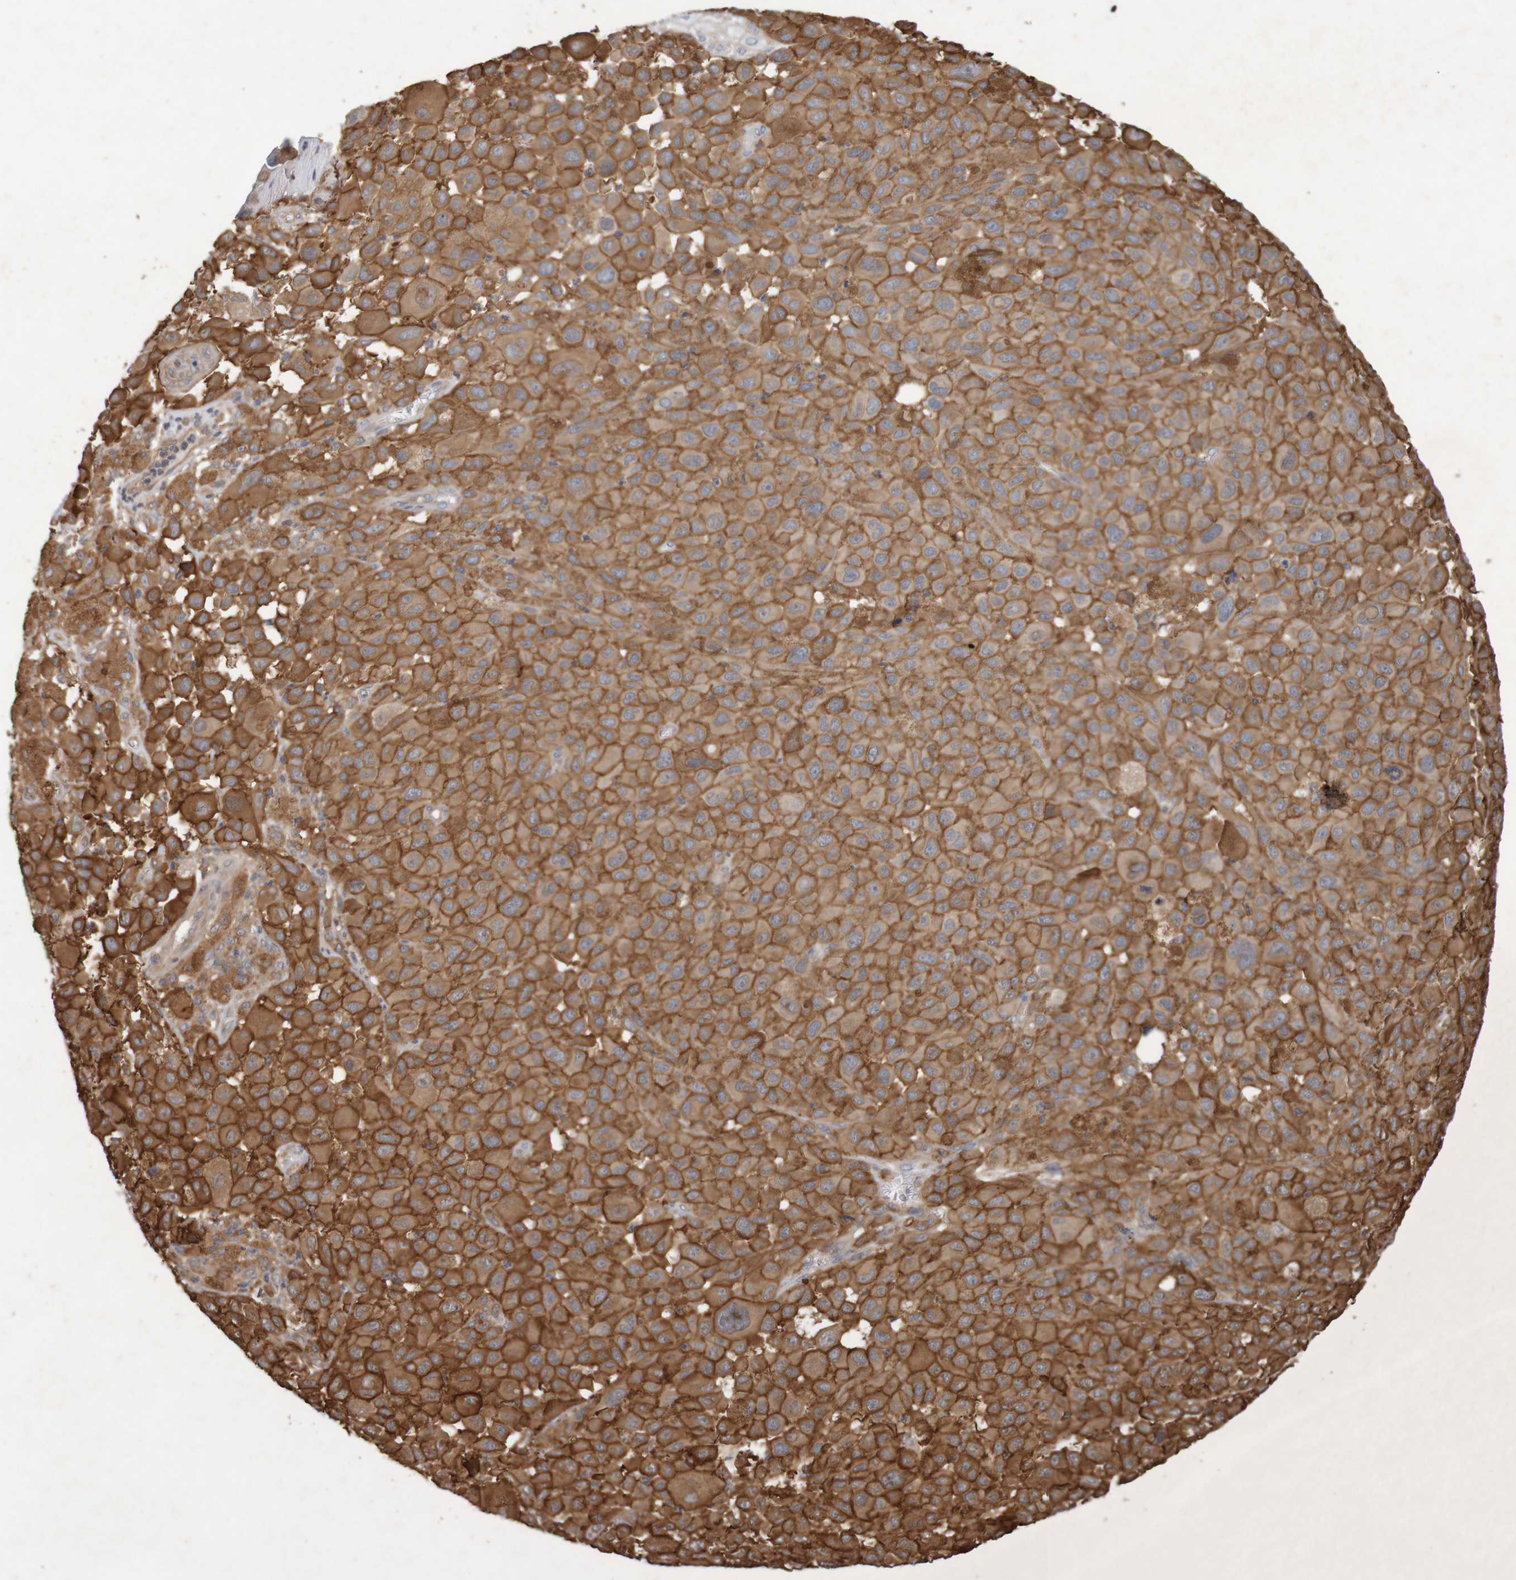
{"staining": {"intensity": "moderate", "quantity": ">75%", "location": "cytoplasmic/membranous"}, "tissue": "melanoma", "cell_type": "Tumor cells", "image_type": "cancer", "snomed": [{"axis": "morphology", "description": "Malignant melanoma, NOS"}, {"axis": "topography", "description": "Skin"}], "caption": "High-power microscopy captured an immunohistochemistry photomicrograph of melanoma, revealing moderate cytoplasmic/membranous staining in about >75% of tumor cells.", "gene": "ARHGEF11", "patient": {"sex": "male", "age": 96}}